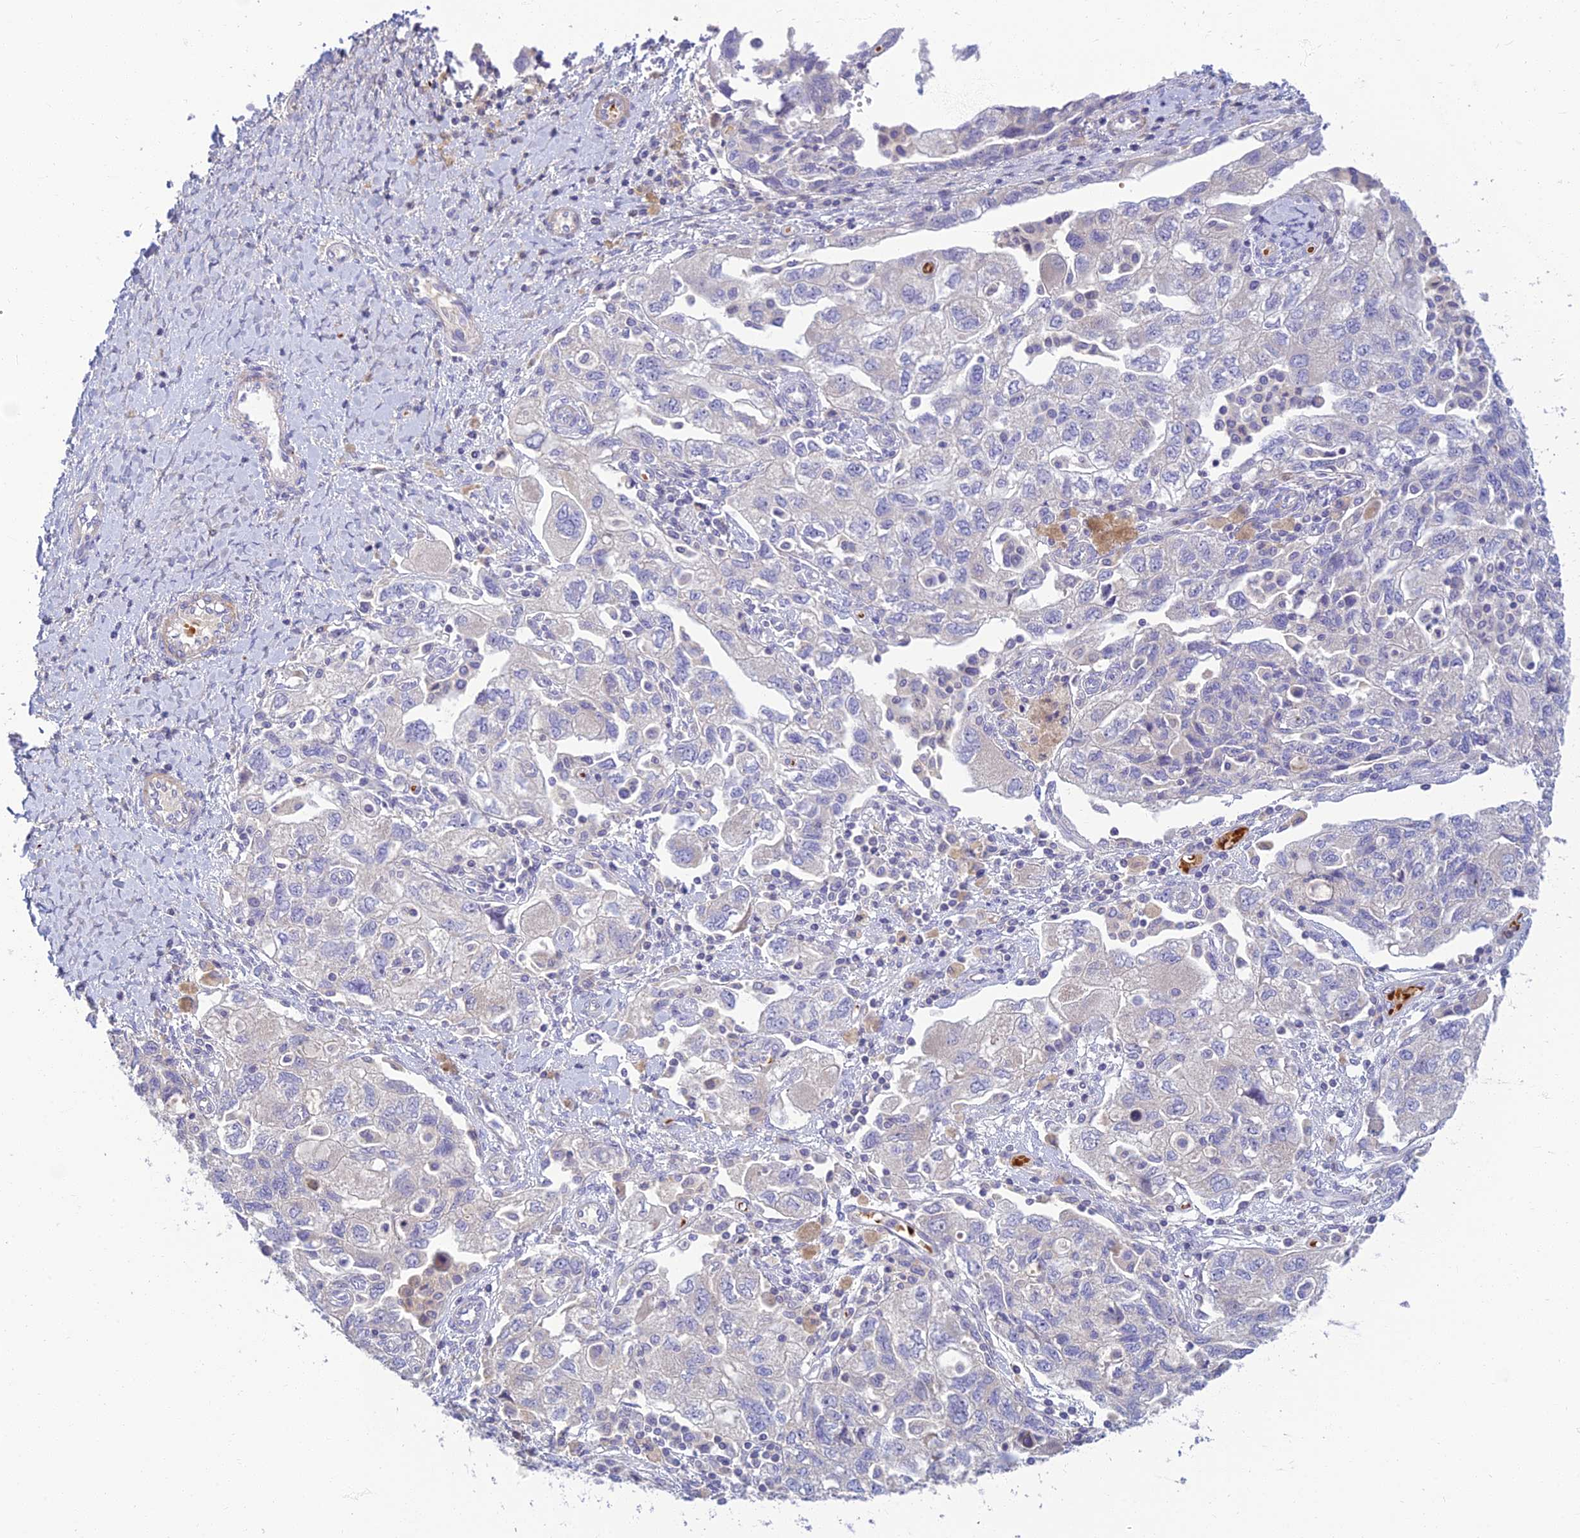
{"staining": {"intensity": "negative", "quantity": "none", "location": "none"}, "tissue": "ovarian cancer", "cell_type": "Tumor cells", "image_type": "cancer", "snomed": [{"axis": "morphology", "description": "Carcinoma, NOS"}, {"axis": "morphology", "description": "Cystadenocarcinoma, serous, NOS"}, {"axis": "topography", "description": "Ovary"}], "caption": "Protein analysis of ovarian cancer (carcinoma) shows no significant staining in tumor cells.", "gene": "CLIP4", "patient": {"sex": "female", "age": 69}}